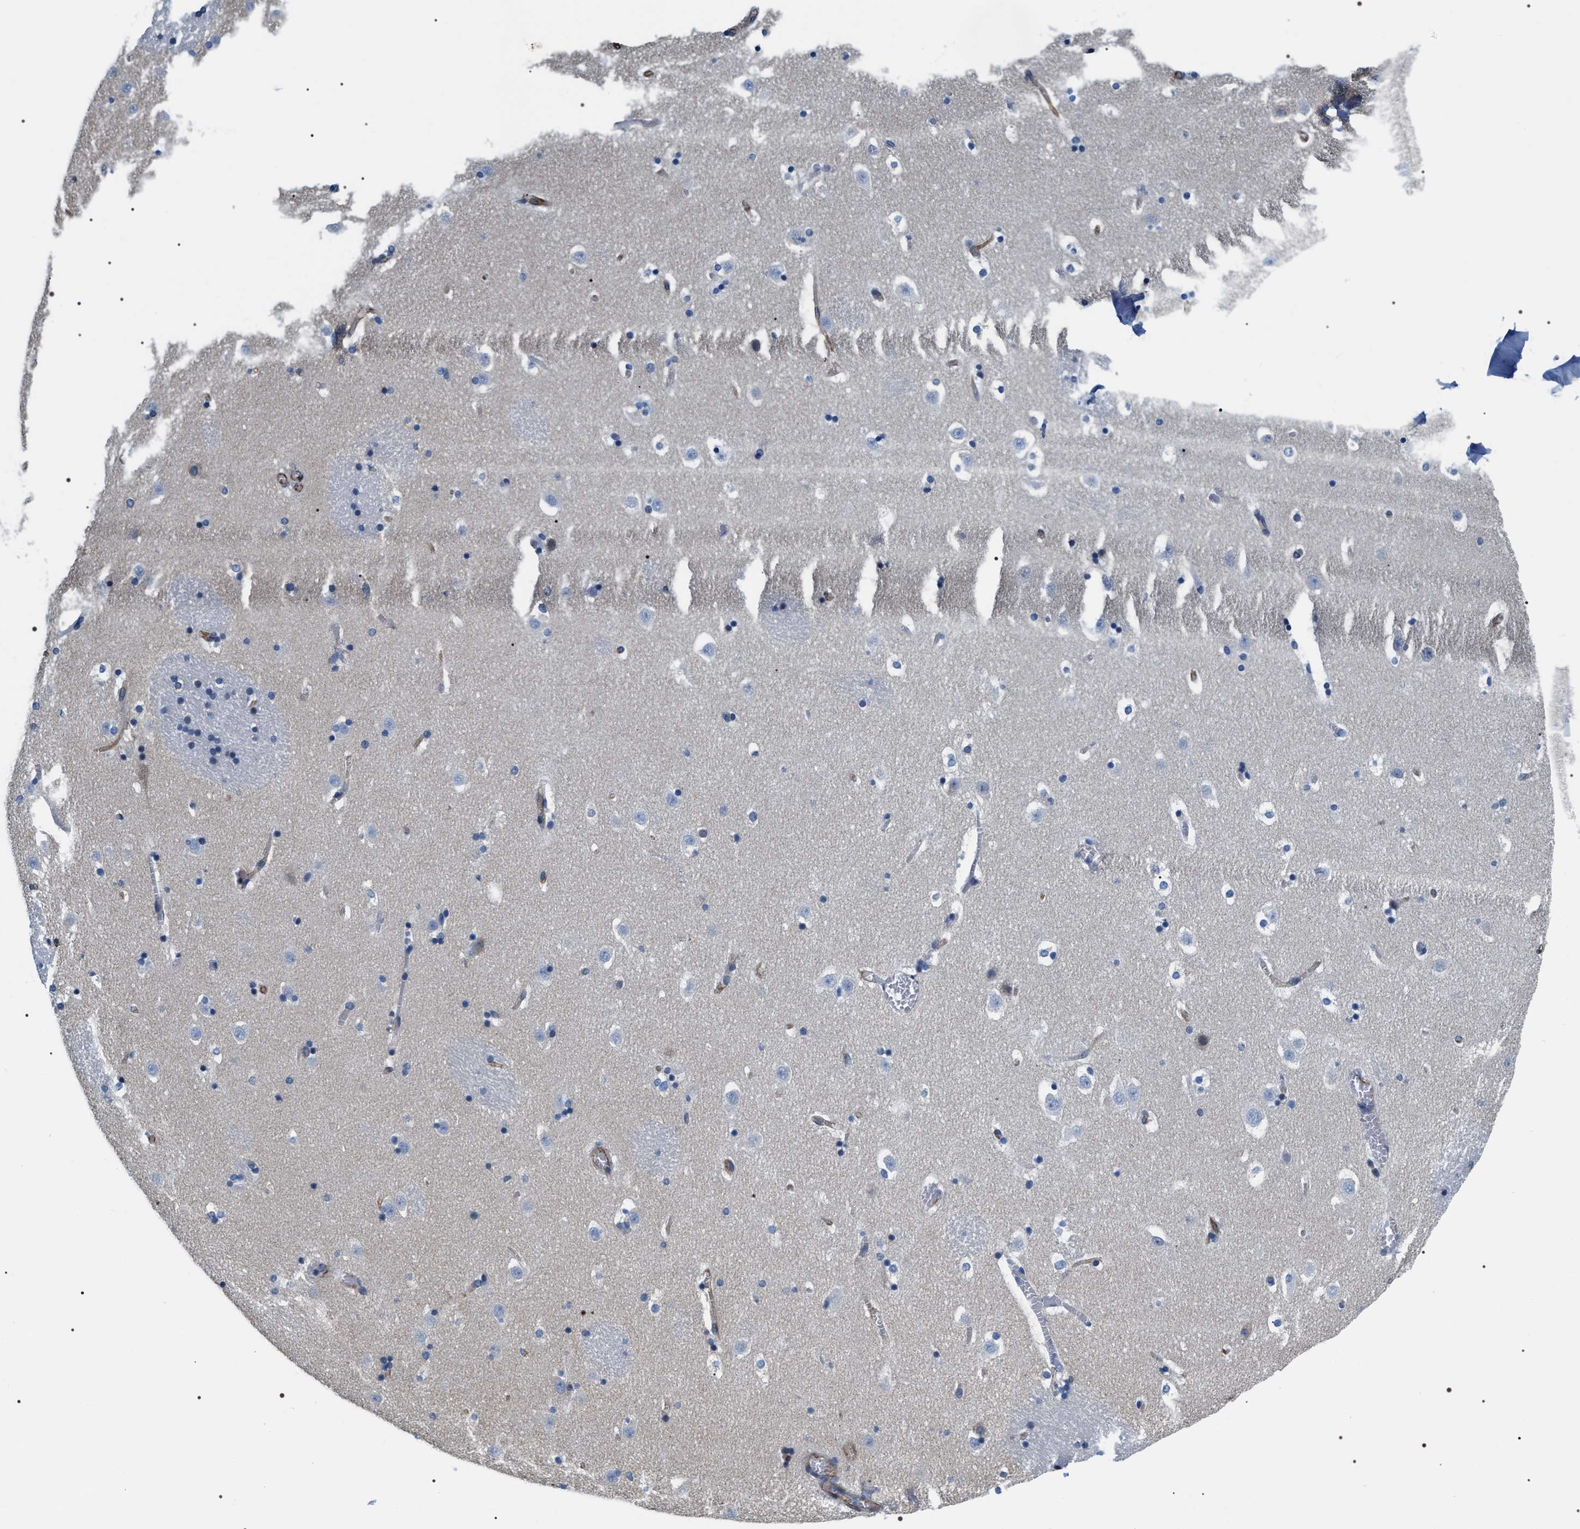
{"staining": {"intensity": "negative", "quantity": "none", "location": "none"}, "tissue": "caudate", "cell_type": "Glial cells", "image_type": "normal", "snomed": [{"axis": "morphology", "description": "Normal tissue, NOS"}, {"axis": "topography", "description": "Lateral ventricle wall"}], "caption": "DAB (3,3'-diaminobenzidine) immunohistochemical staining of normal human caudate exhibits no significant staining in glial cells.", "gene": "PKD1L1", "patient": {"sex": "male", "age": 45}}